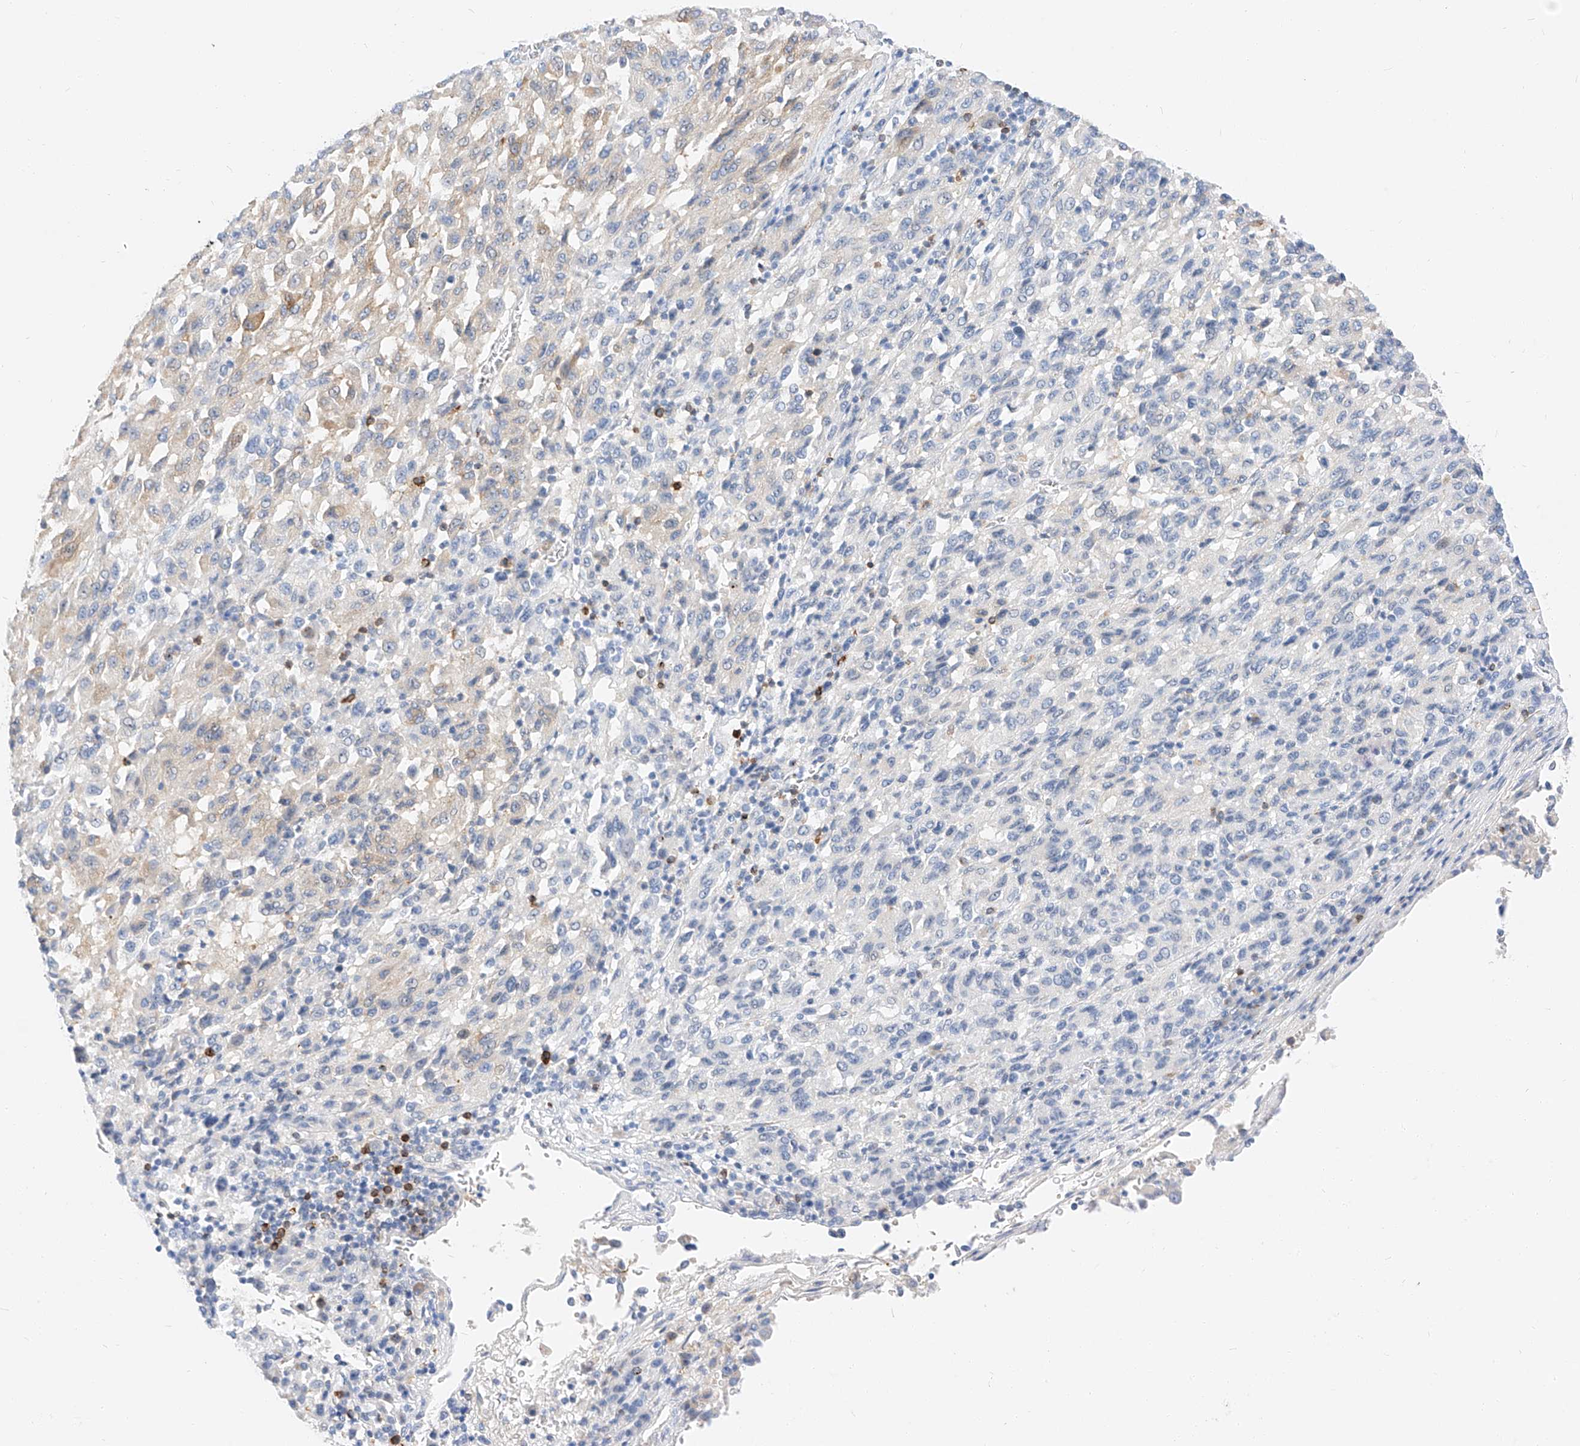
{"staining": {"intensity": "negative", "quantity": "none", "location": "none"}, "tissue": "melanoma", "cell_type": "Tumor cells", "image_type": "cancer", "snomed": [{"axis": "morphology", "description": "Malignant melanoma, Metastatic site"}, {"axis": "topography", "description": "Lung"}], "caption": "An image of melanoma stained for a protein reveals no brown staining in tumor cells.", "gene": "MAP7", "patient": {"sex": "male", "age": 64}}